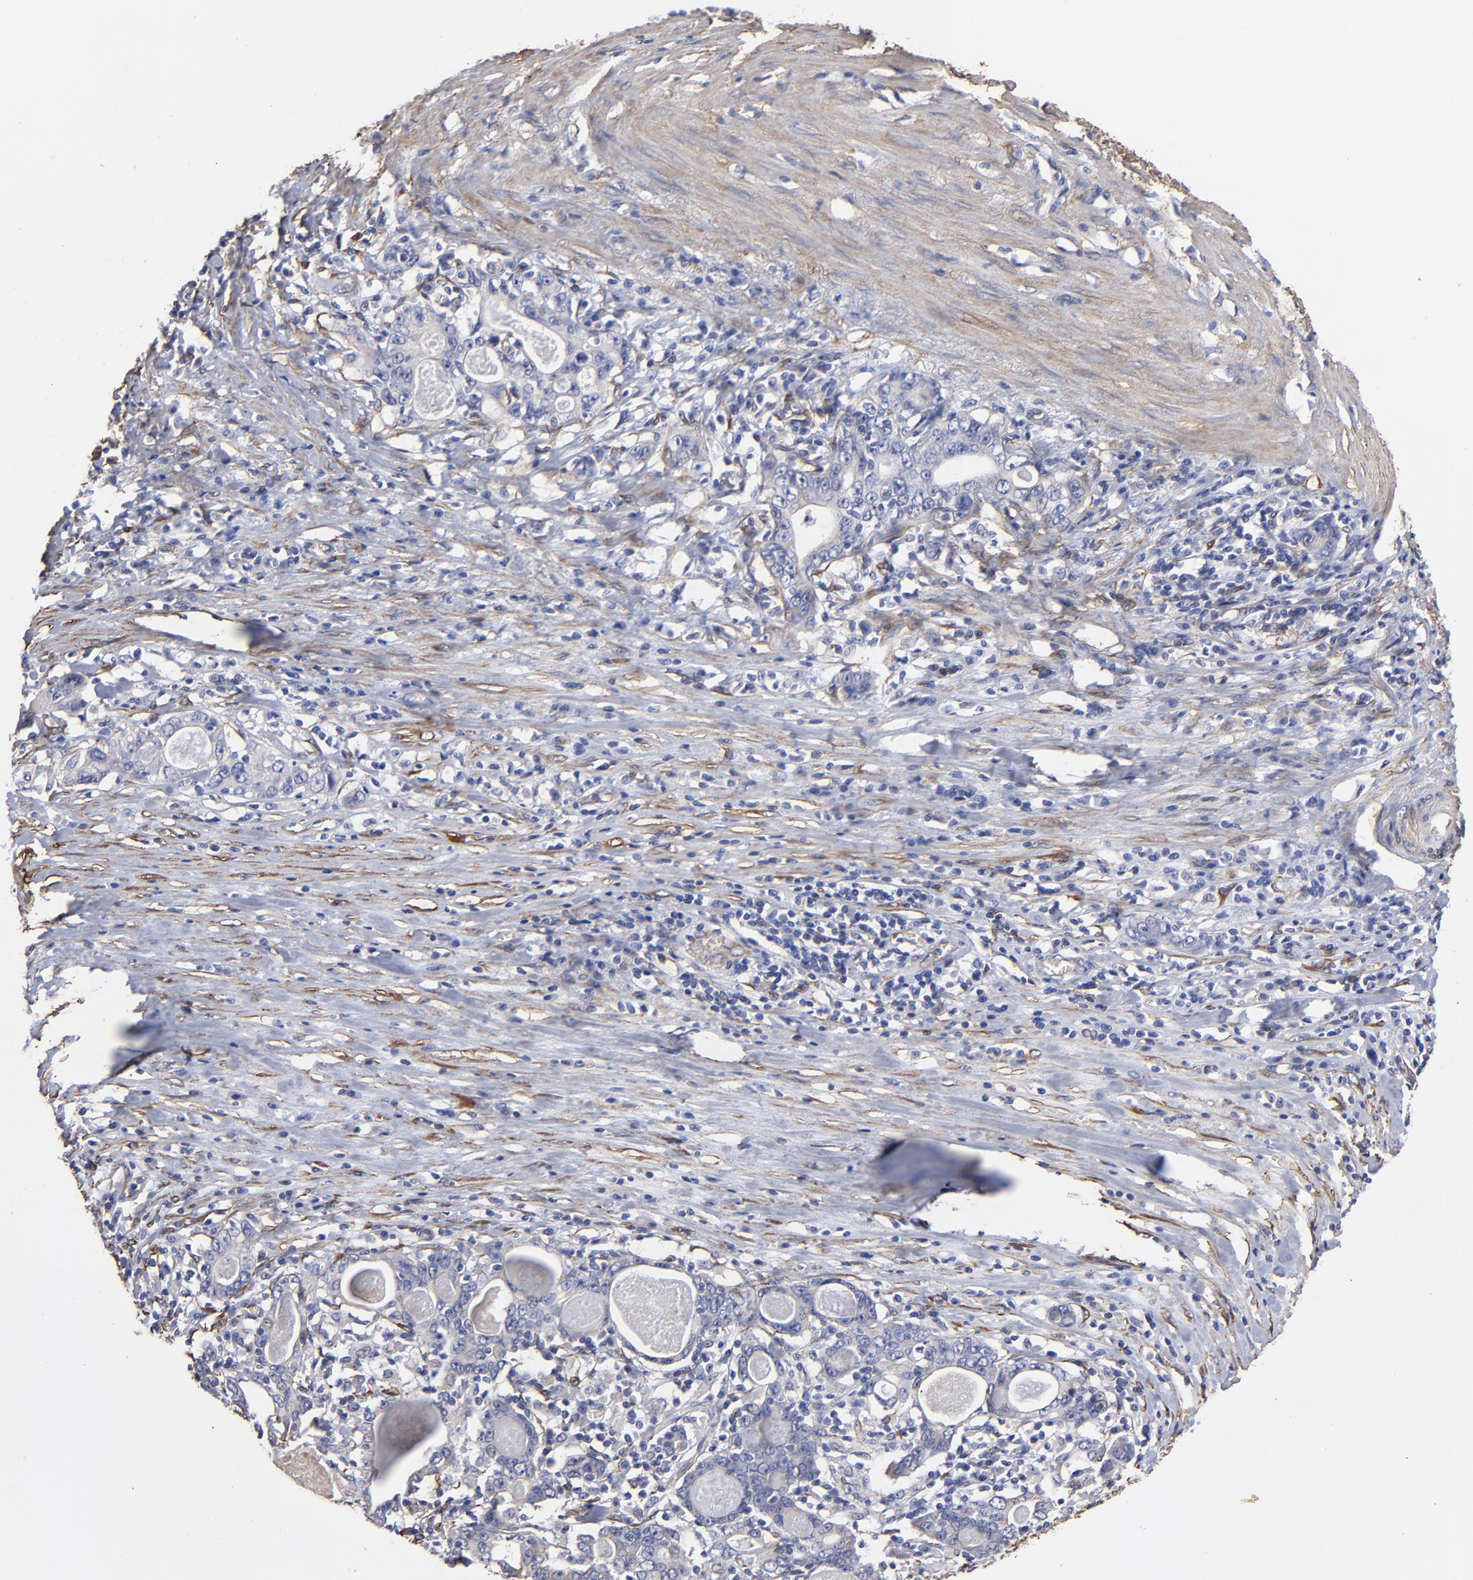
{"staining": {"intensity": "negative", "quantity": "none", "location": "none"}, "tissue": "stomach cancer", "cell_type": "Tumor cells", "image_type": "cancer", "snomed": [{"axis": "morphology", "description": "Adenocarcinoma, NOS"}, {"axis": "topography", "description": "Stomach, lower"}], "caption": "DAB immunohistochemical staining of human stomach cancer shows no significant expression in tumor cells.", "gene": "CILP", "patient": {"sex": "female", "age": 72}}